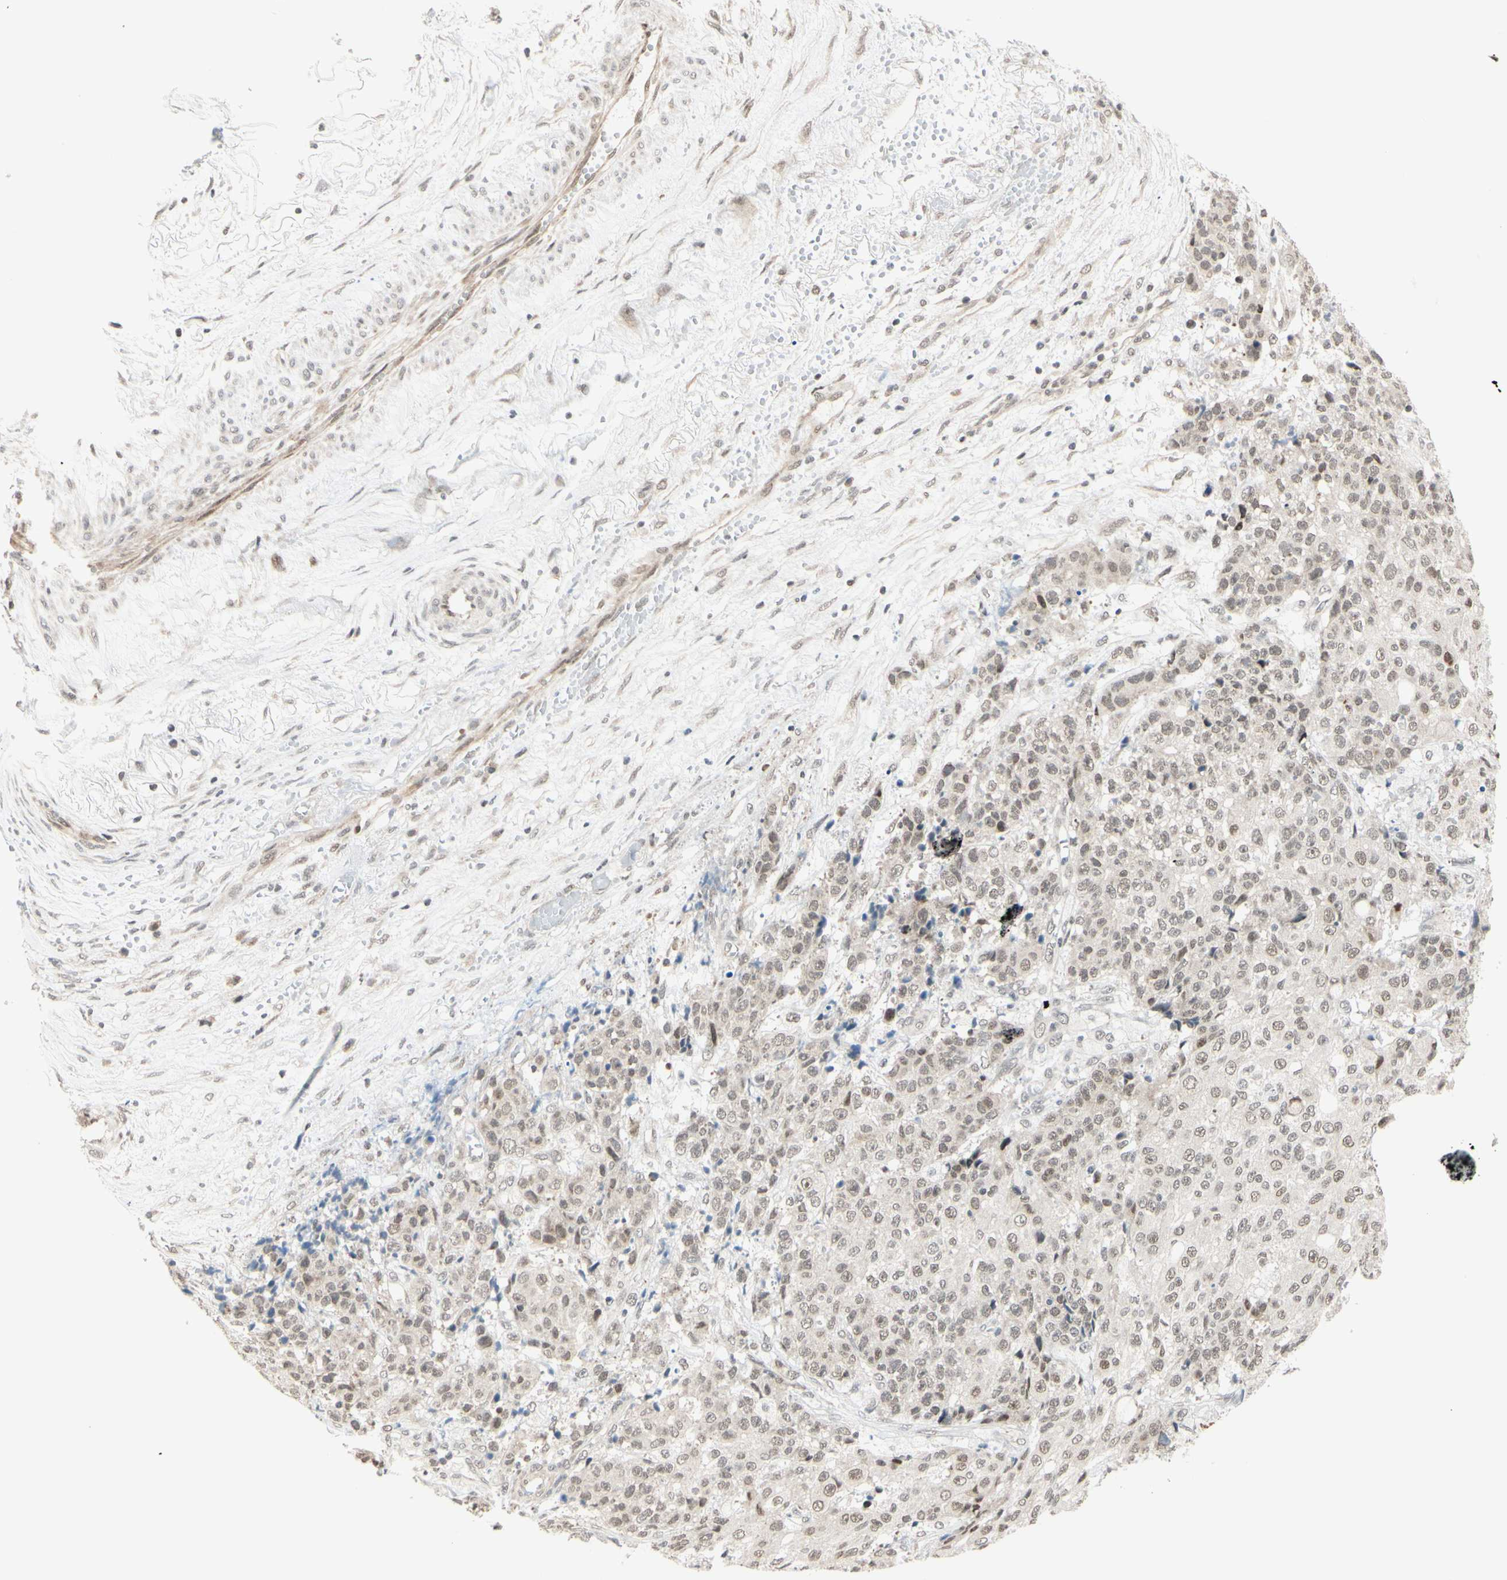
{"staining": {"intensity": "weak", "quantity": ">75%", "location": "cytoplasmic/membranous,nuclear"}, "tissue": "ovarian cancer", "cell_type": "Tumor cells", "image_type": "cancer", "snomed": [{"axis": "morphology", "description": "Carcinoma, endometroid"}, {"axis": "topography", "description": "Ovary"}], "caption": "Weak cytoplasmic/membranous and nuclear protein positivity is seen in approximately >75% of tumor cells in ovarian cancer. (DAB (3,3'-diaminobenzidine) IHC, brown staining for protein, blue staining for nuclei).", "gene": "BRMS1", "patient": {"sex": "female", "age": 42}}